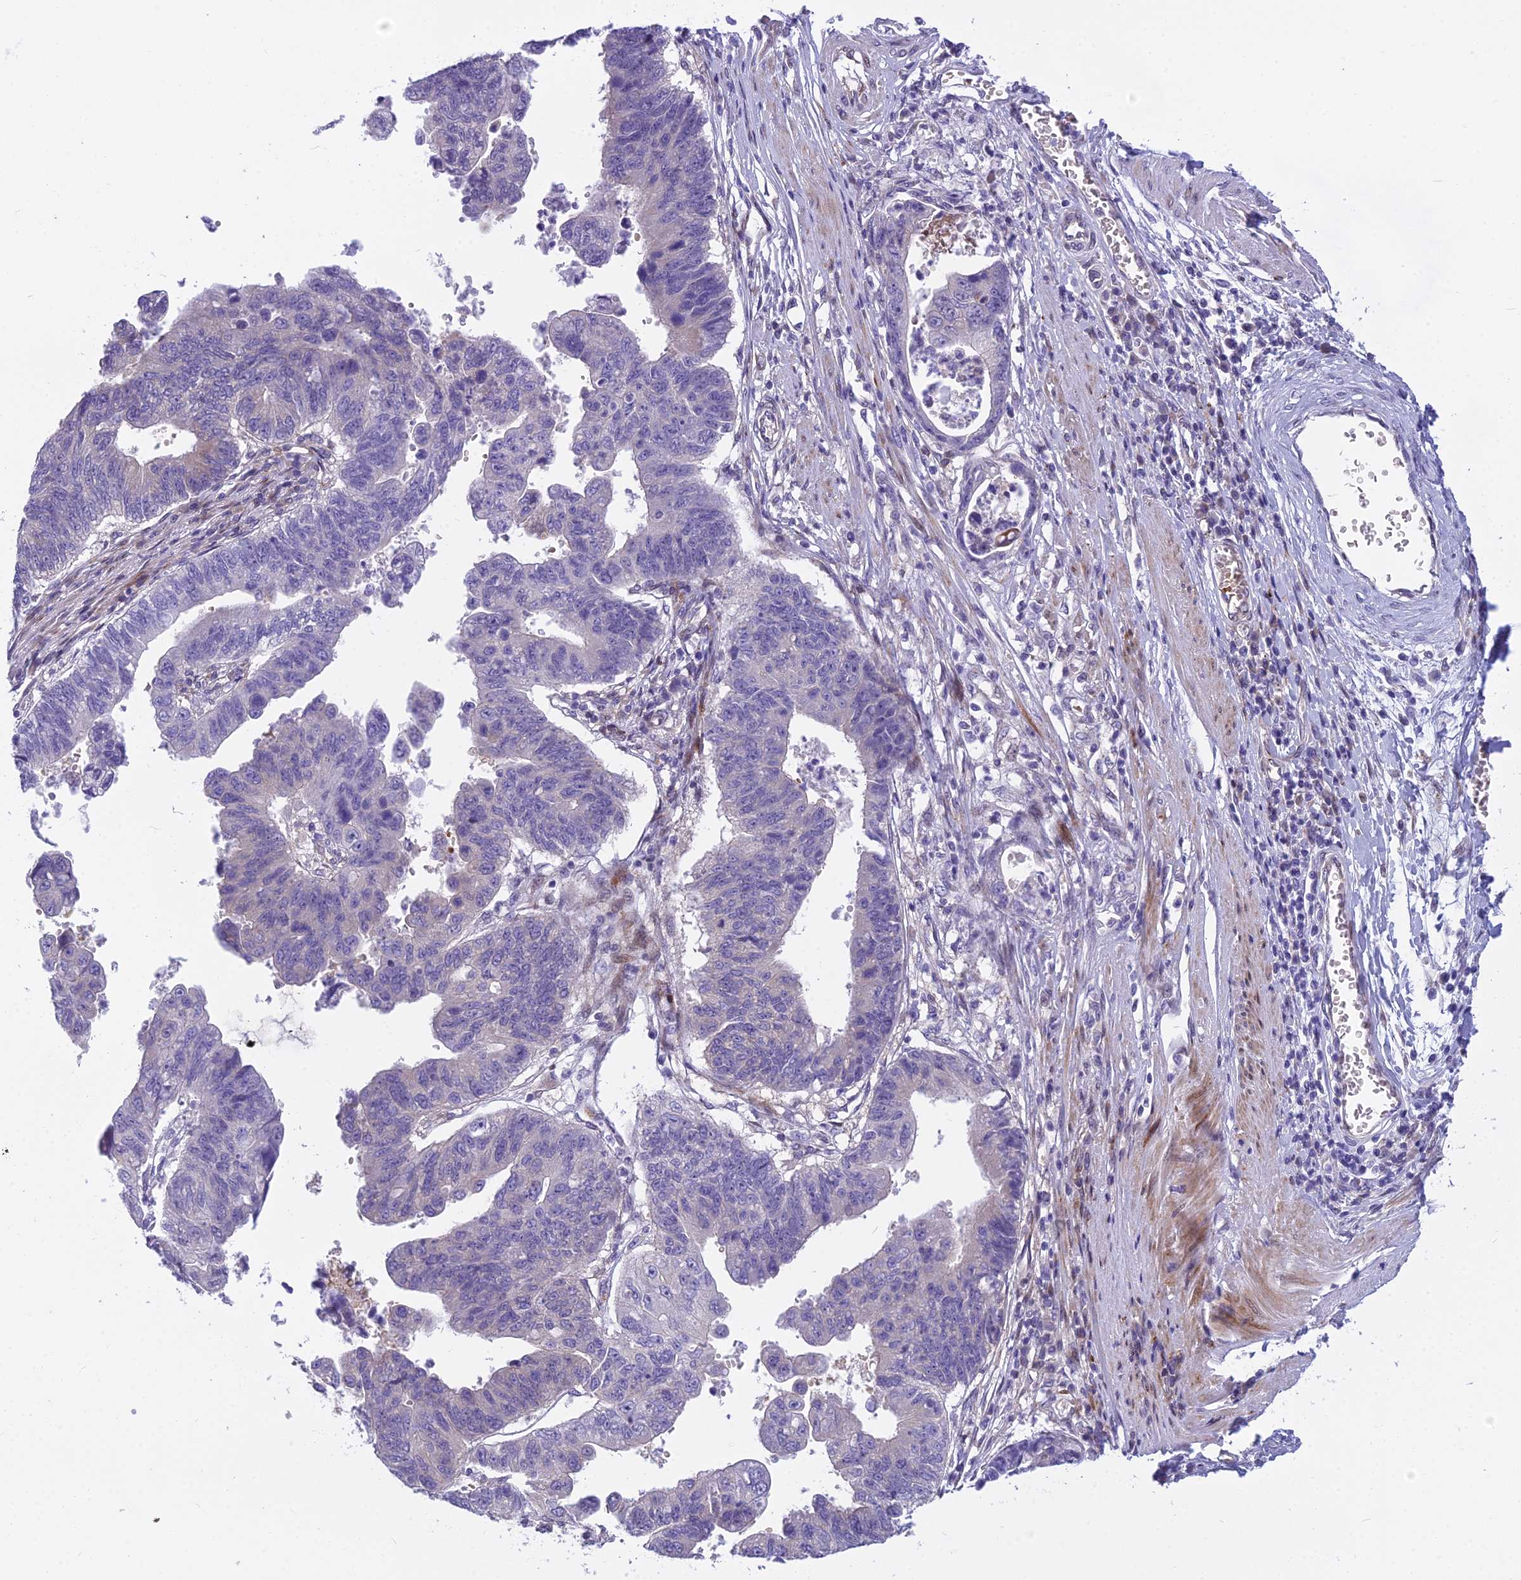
{"staining": {"intensity": "negative", "quantity": "none", "location": "none"}, "tissue": "stomach cancer", "cell_type": "Tumor cells", "image_type": "cancer", "snomed": [{"axis": "morphology", "description": "Adenocarcinoma, NOS"}, {"axis": "topography", "description": "Stomach"}], "caption": "Immunohistochemistry micrograph of human stomach adenocarcinoma stained for a protein (brown), which displays no staining in tumor cells.", "gene": "PCDHB14", "patient": {"sex": "male", "age": 59}}